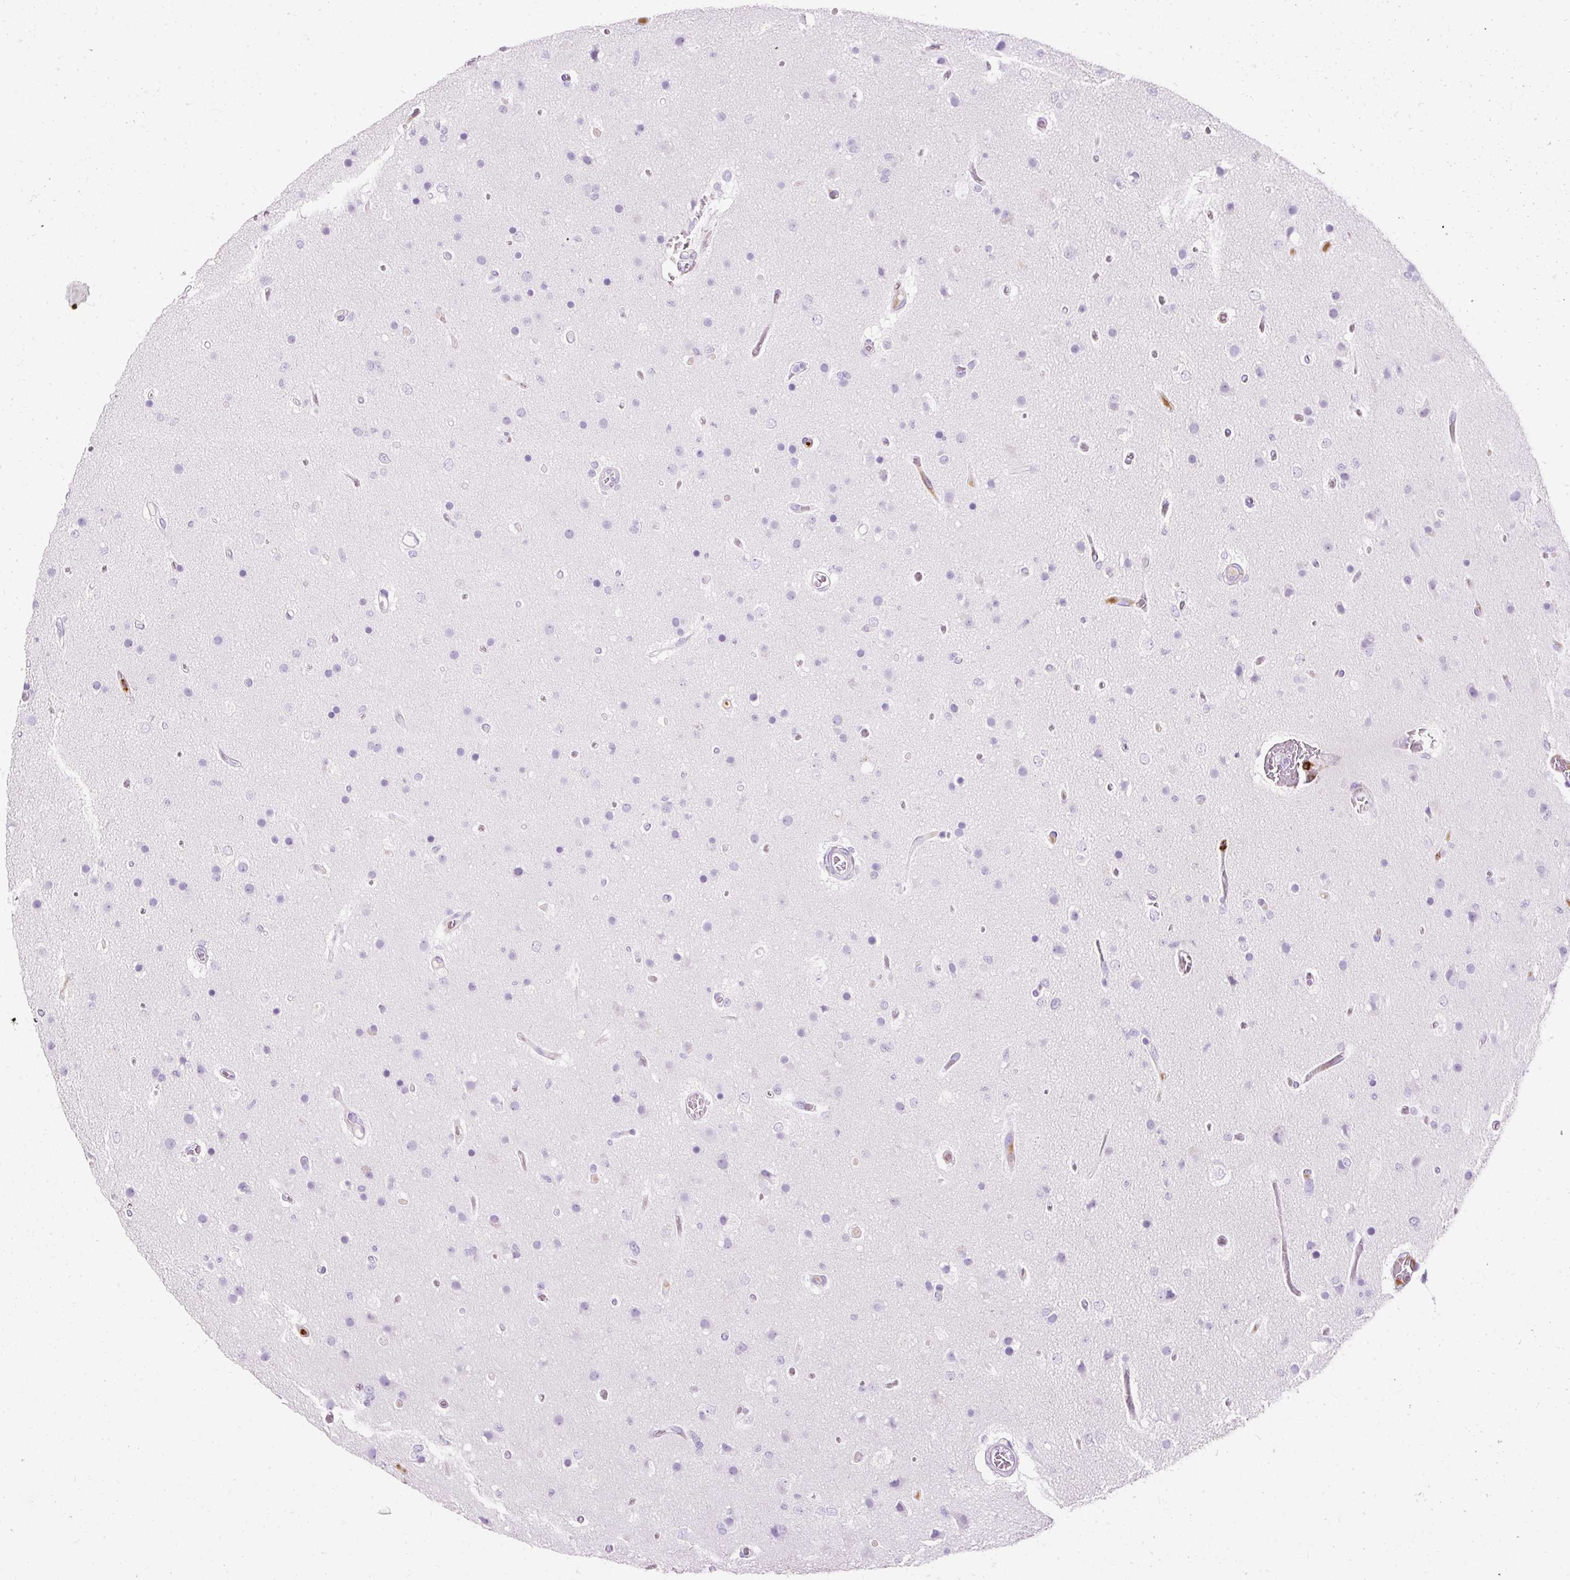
{"staining": {"intensity": "negative", "quantity": "none", "location": "none"}, "tissue": "glioma", "cell_type": "Tumor cells", "image_type": "cancer", "snomed": [{"axis": "morphology", "description": "Glioma, malignant, High grade"}, {"axis": "topography", "description": "Brain"}], "caption": "An immunohistochemistry photomicrograph of malignant high-grade glioma is shown. There is no staining in tumor cells of malignant high-grade glioma.", "gene": "DEFA1", "patient": {"sex": "female", "age": 74}}